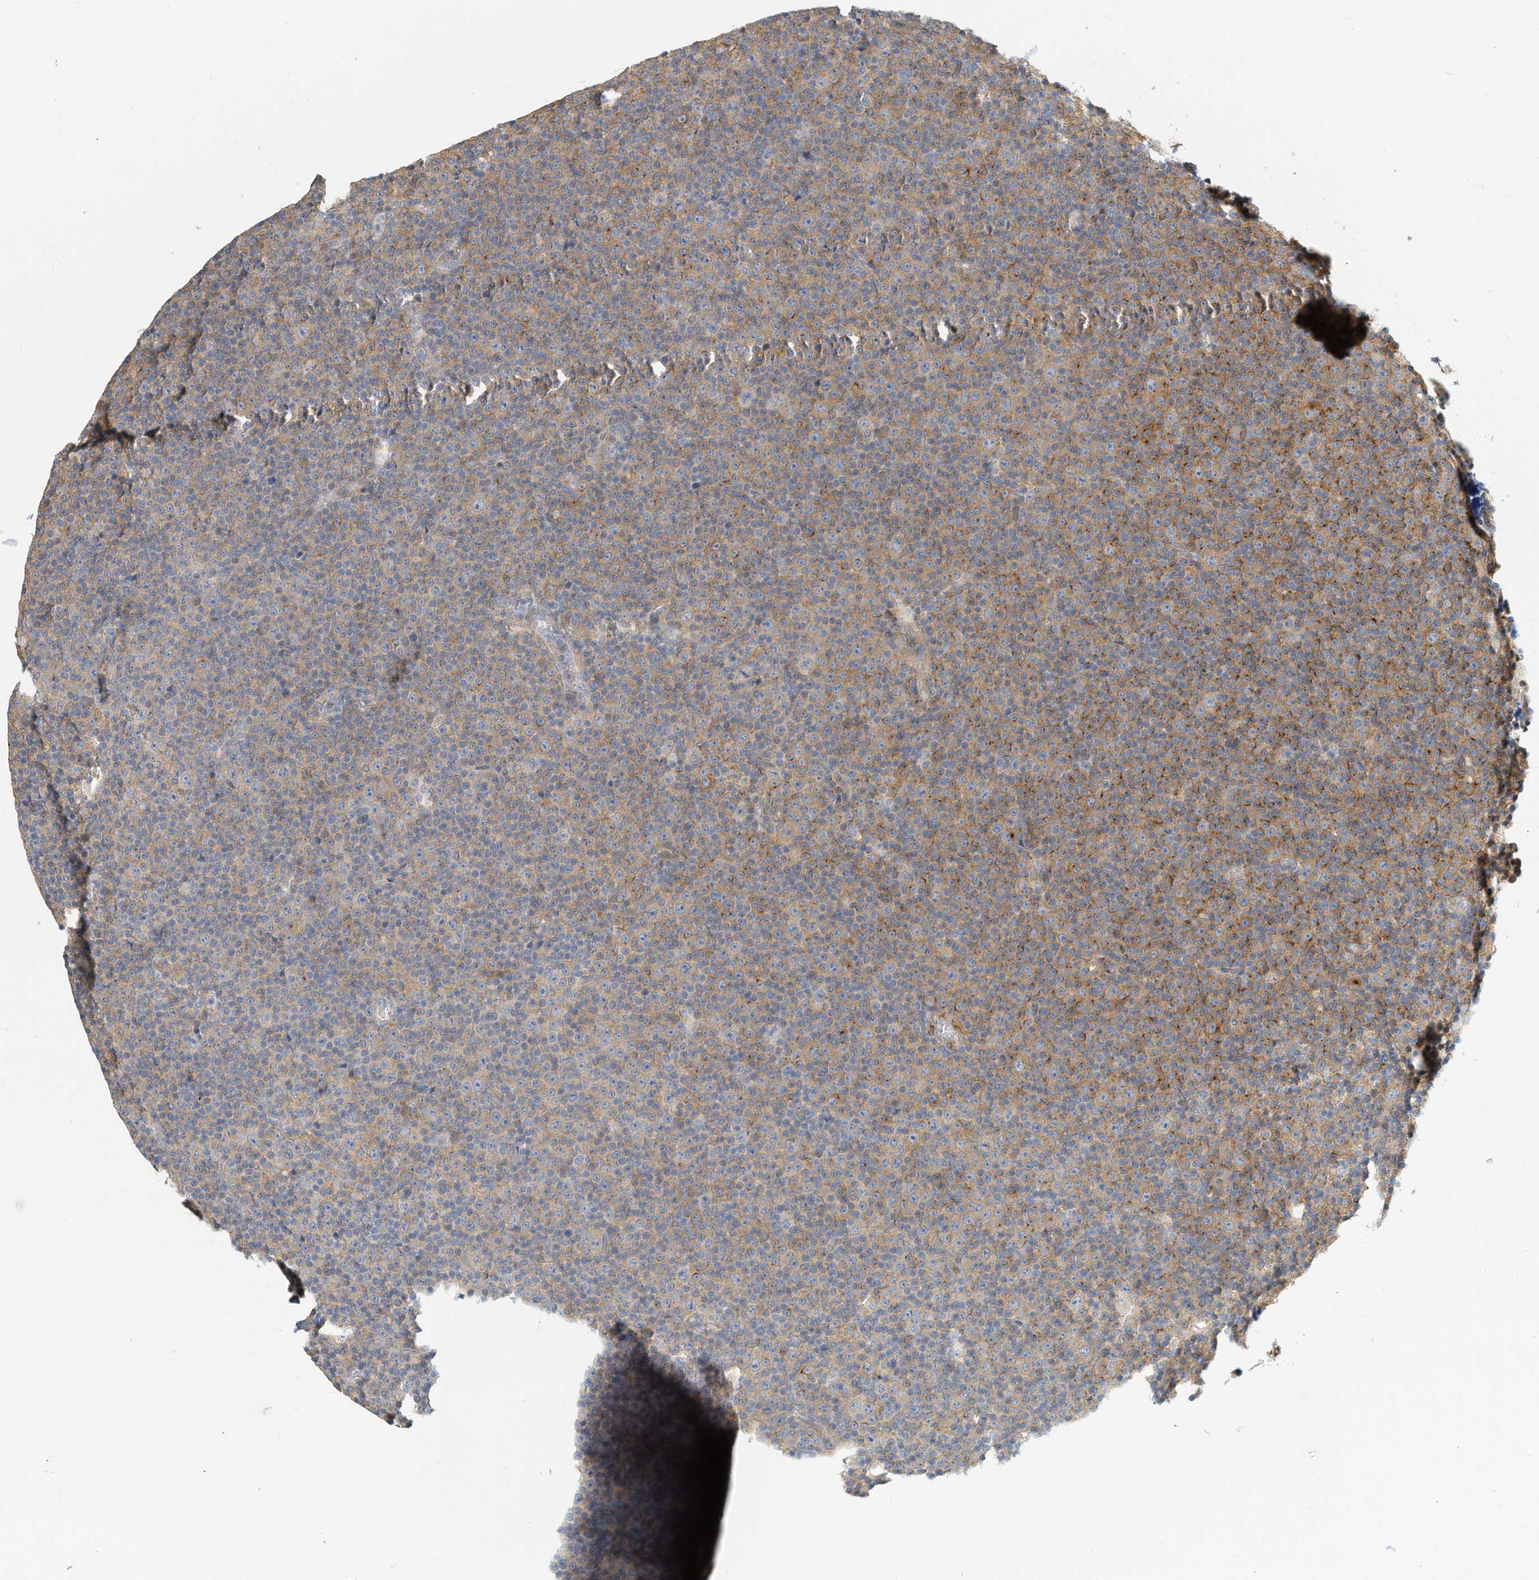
{"staining": {"intensity": "moderate", "quantity": "<25%", "location": "cytoplasmic/membranous"}, "tissue": "lymphoma", "cell_type": "Tumor cells", "image_type": "cancer", "snomed": [{"axis": "morphology", "description": "Malignant lymphoma, non-Hodgkin's type, Low grade"}, {"axis": "topography", "description": "Lymph node"}], "caption": "Human lymphoma stained with a brown dye shows moderate cytoplasmic/membranous positive expression in about <25% of tumor cells.", "gene": "MICAL1", "patient": {"sex": "female", "age": 67}}